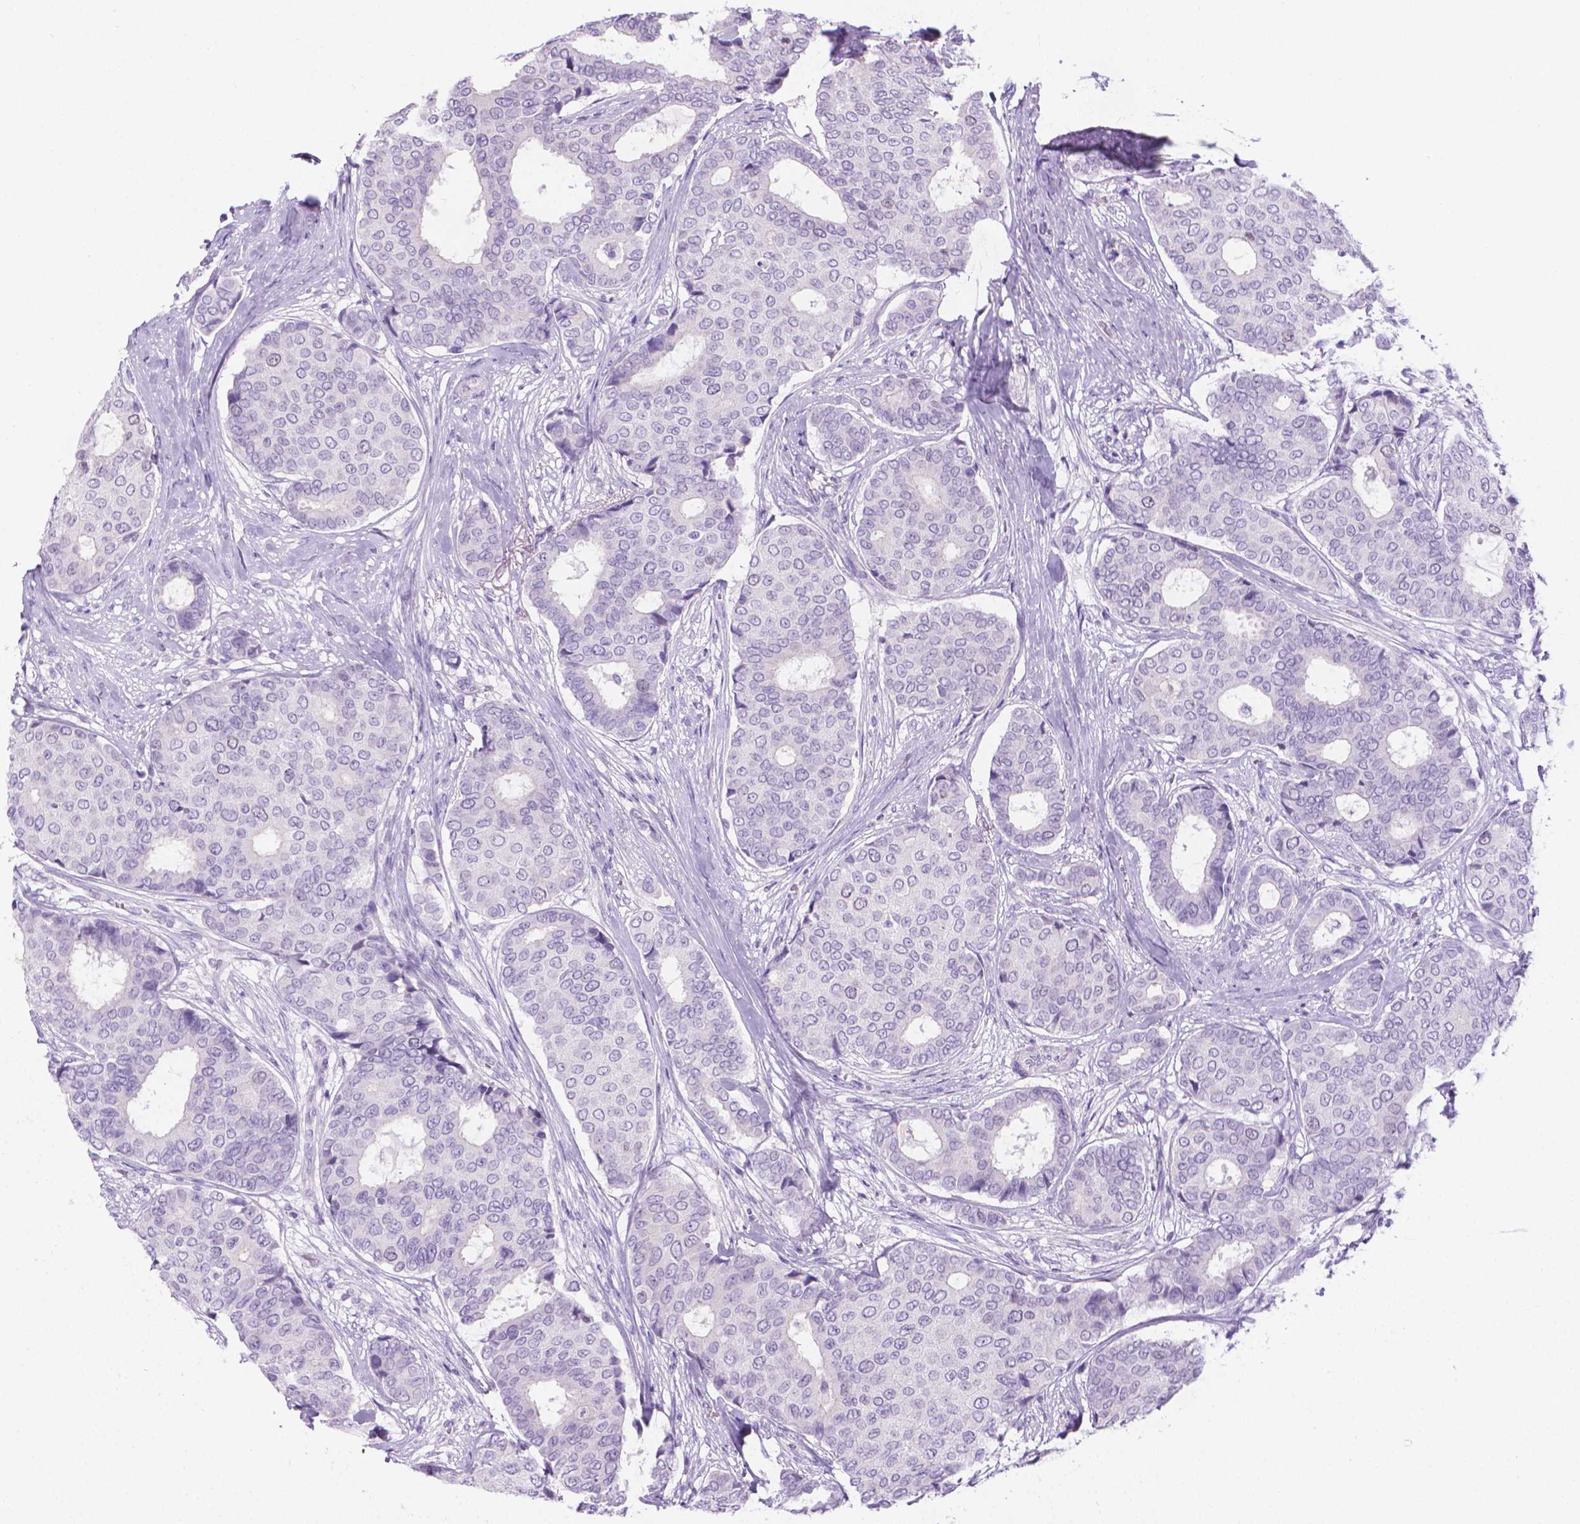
{"staining": {"intensity": "negative", "quantity": "none", "location": "none"}, "tissue": "breast cancer", "cell_type": "Tumor cells", "image_type": "cancer", "snomed": [{"axis": "morphology", "description": "Duct carcinoma"}, {"axis": "topography", "description": "Breast"}], "caption": "Immunohistochemistry (IHC) photomicrograph of human breast cancer (intraductal carcinoma) stained for a protein (brown), which reveals no expression in tumor cells. (DAB (3,3'-diaminobenzidine) immunohistochemistry with hematoxylin counter stain).", "gene": "SPAG6", "patient": {"sex": "female", "age": 75}}